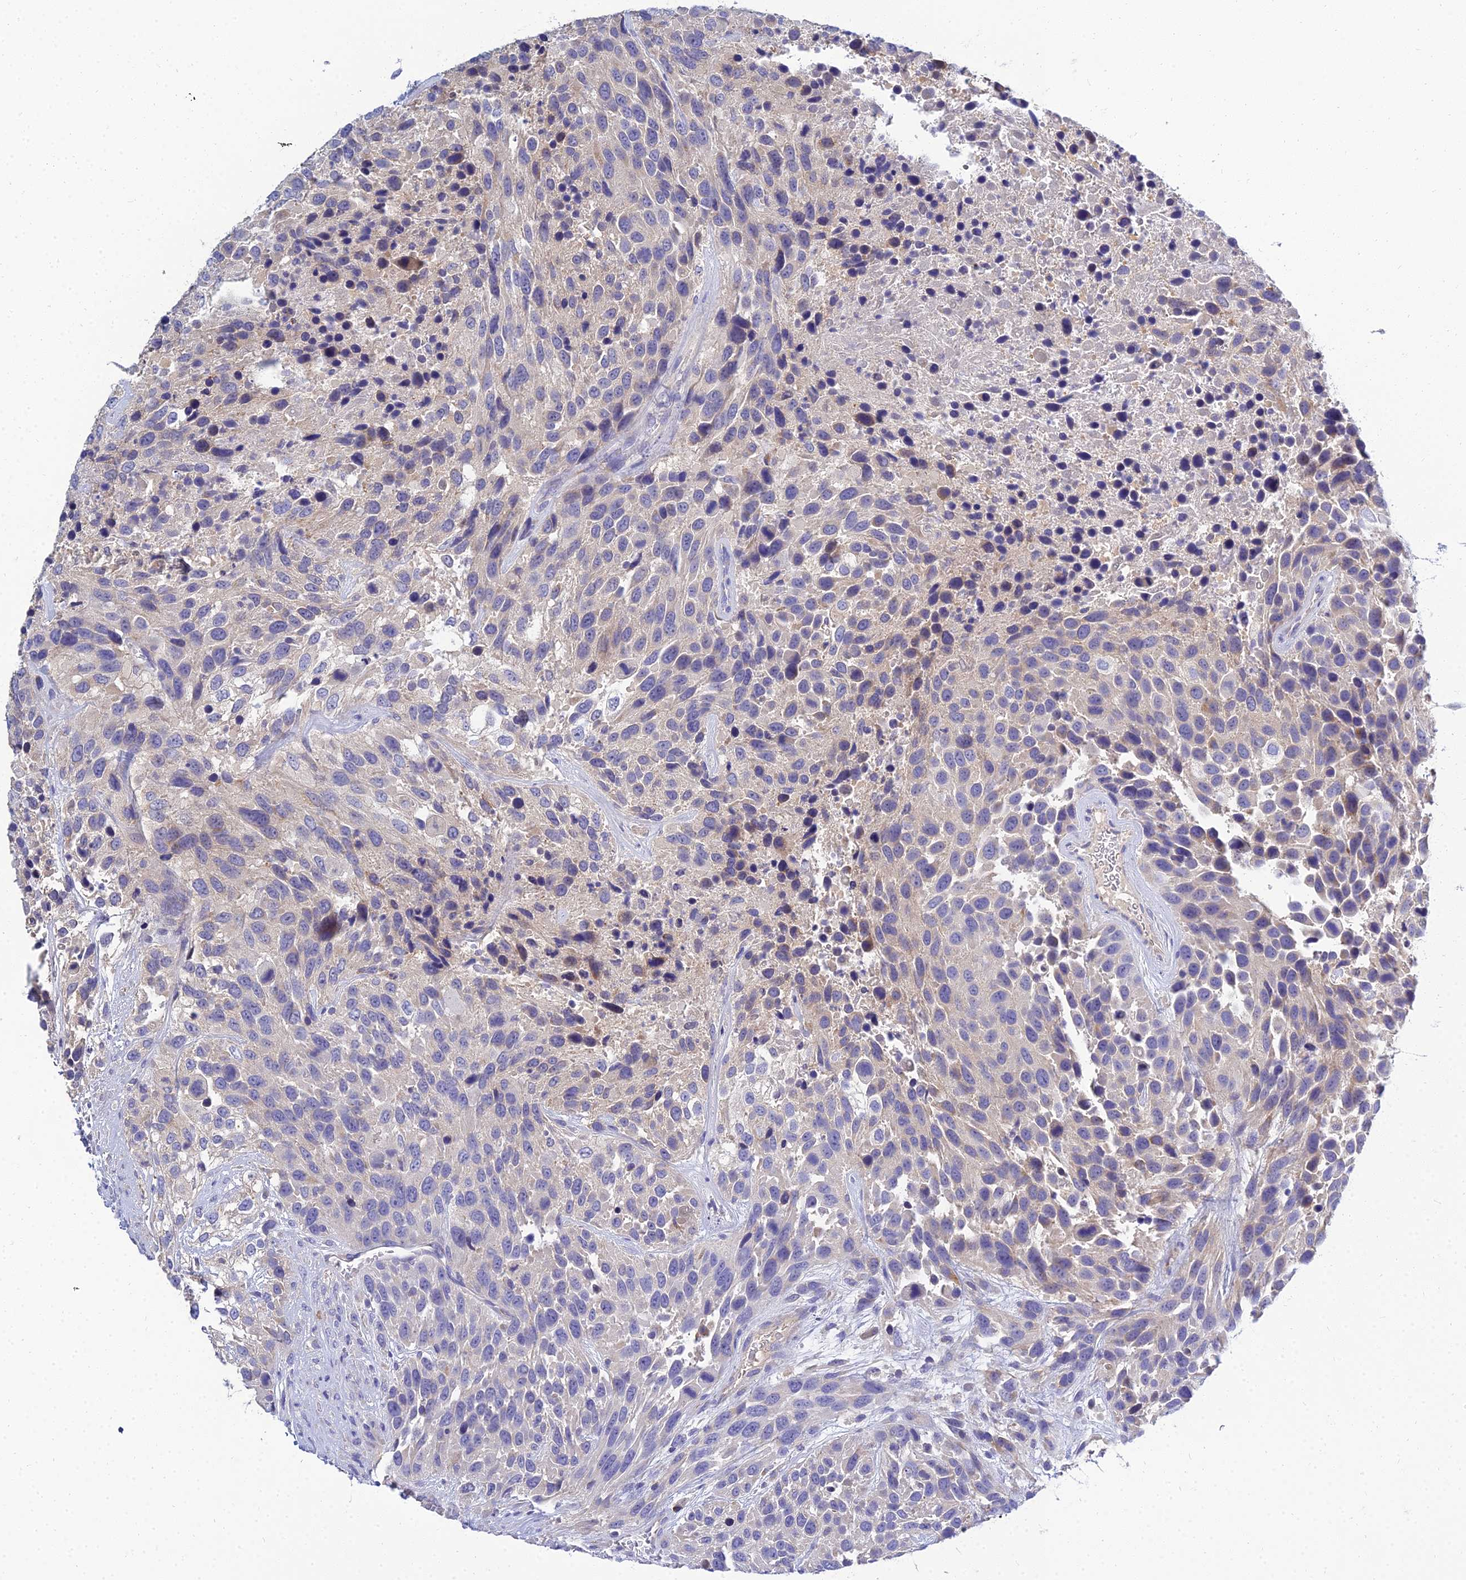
{"staining": {"intensity": "weak", "quantity": "<25%", "location": "cytoplasmic/membranous"}, "tissue": "urothelial cancer", "cell_type": "Tumor cells", "image_type": "cancer", "snomed": [{"axis": "morphology", "description": "Urothelial carcinoma, High grade"}, {"axis": "topography", "description": "Urinary bladder"}], "caption": "This is an immunohistochemistry histopathology image of human urothelial cancer. There is no positivity in tumor cells.", "gene": "NPY", "patient": {"sex": "female", "age": 70}}